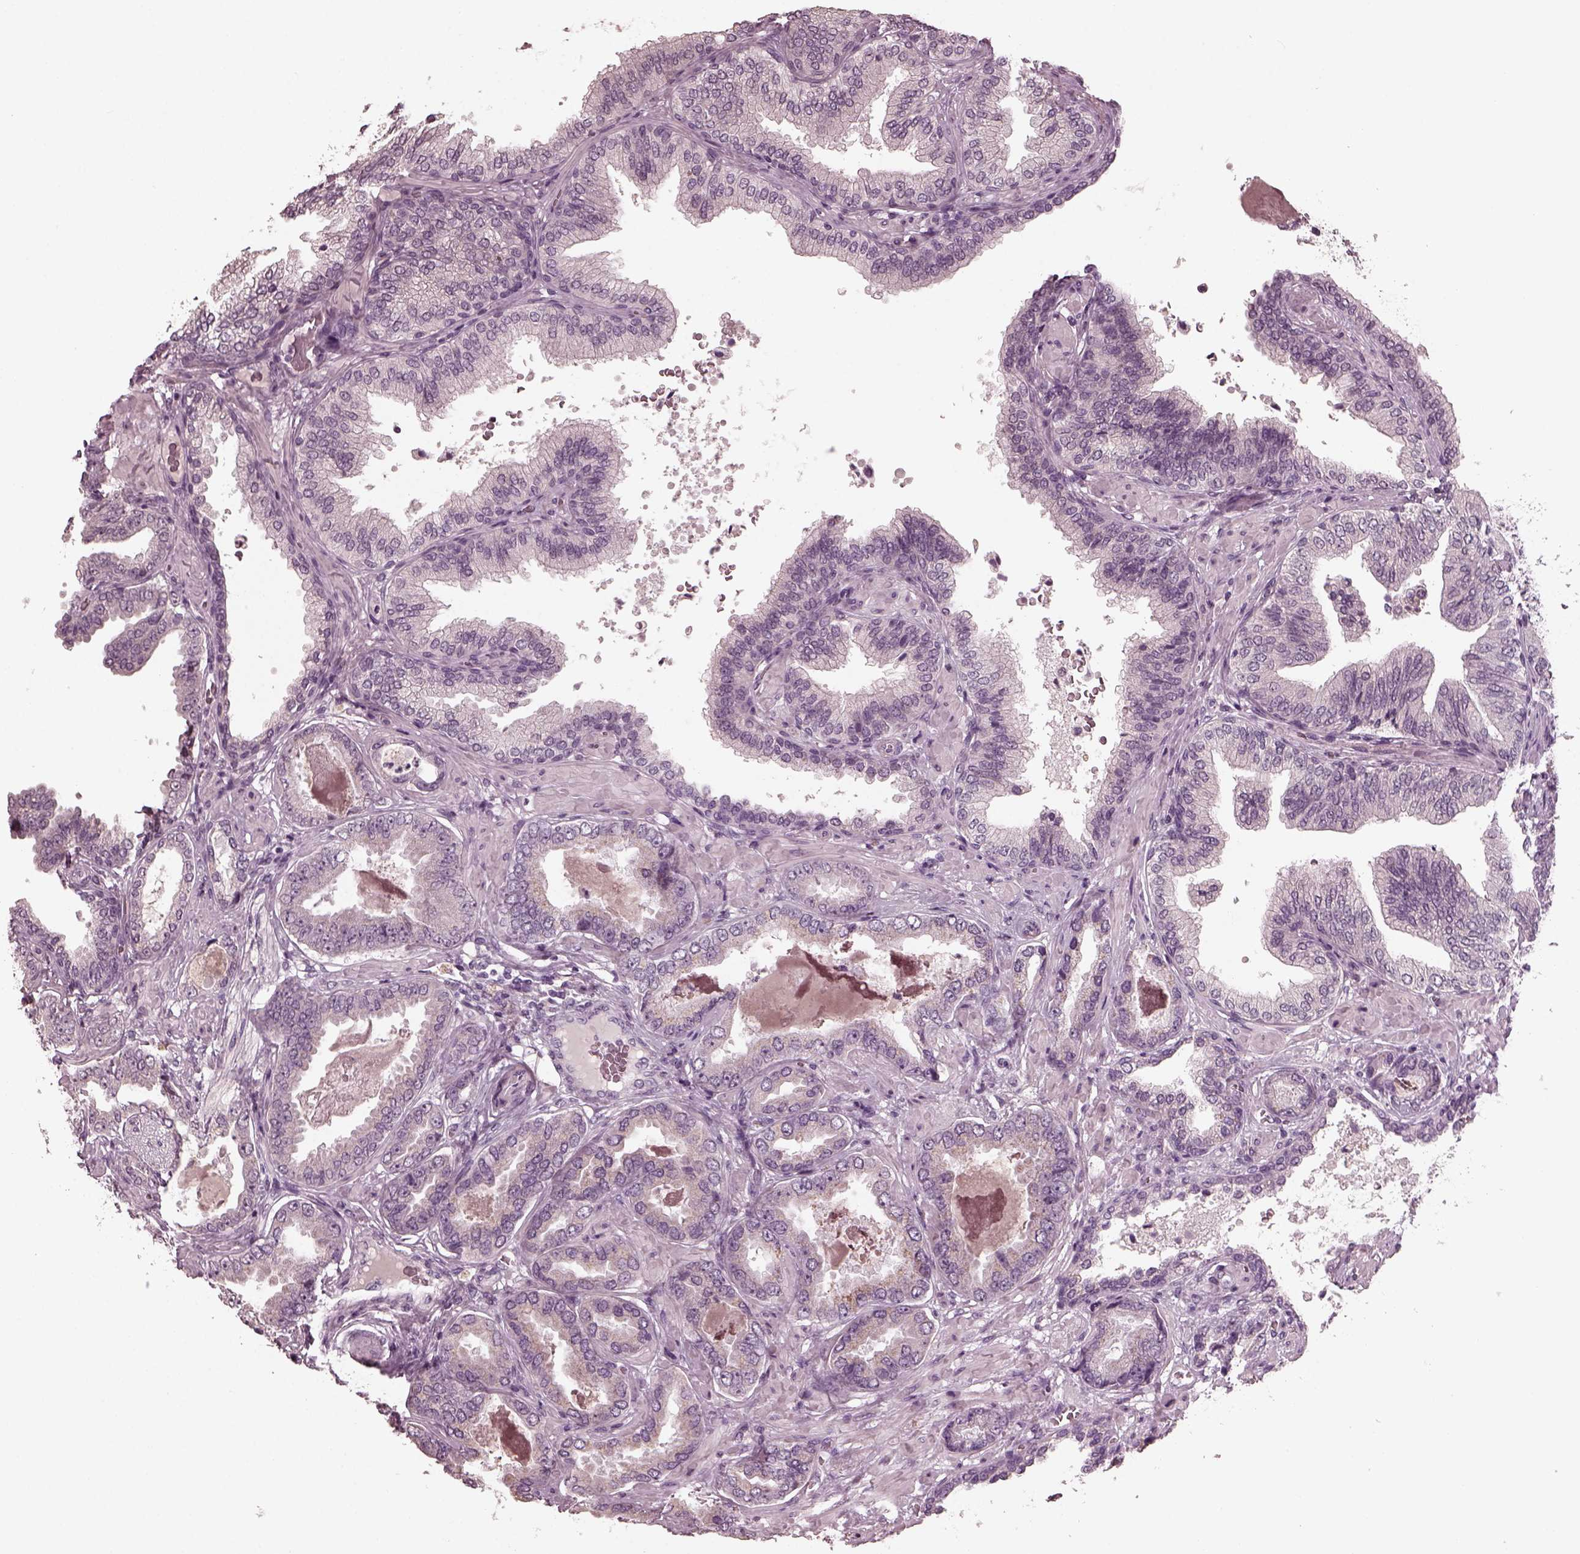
{"staining": {"intensity": "negative", "quantity": "none", "location": "none"}, "tissue": "prostate cancer", "cell_type": "Tumor cells", "image_type": "cancer", "snomed": [{"axis": "morphology", "description": "Adenocarcinoma, NOS"}, {"axis": "topography", "description": "Prostate"}], "caption": "Histopathology image shows no protein staining in tumor cells of adenocarcinoma (prostate) tissue.", "gene": "RCVRN", "patient": {"sex": "male", "age": 64}}